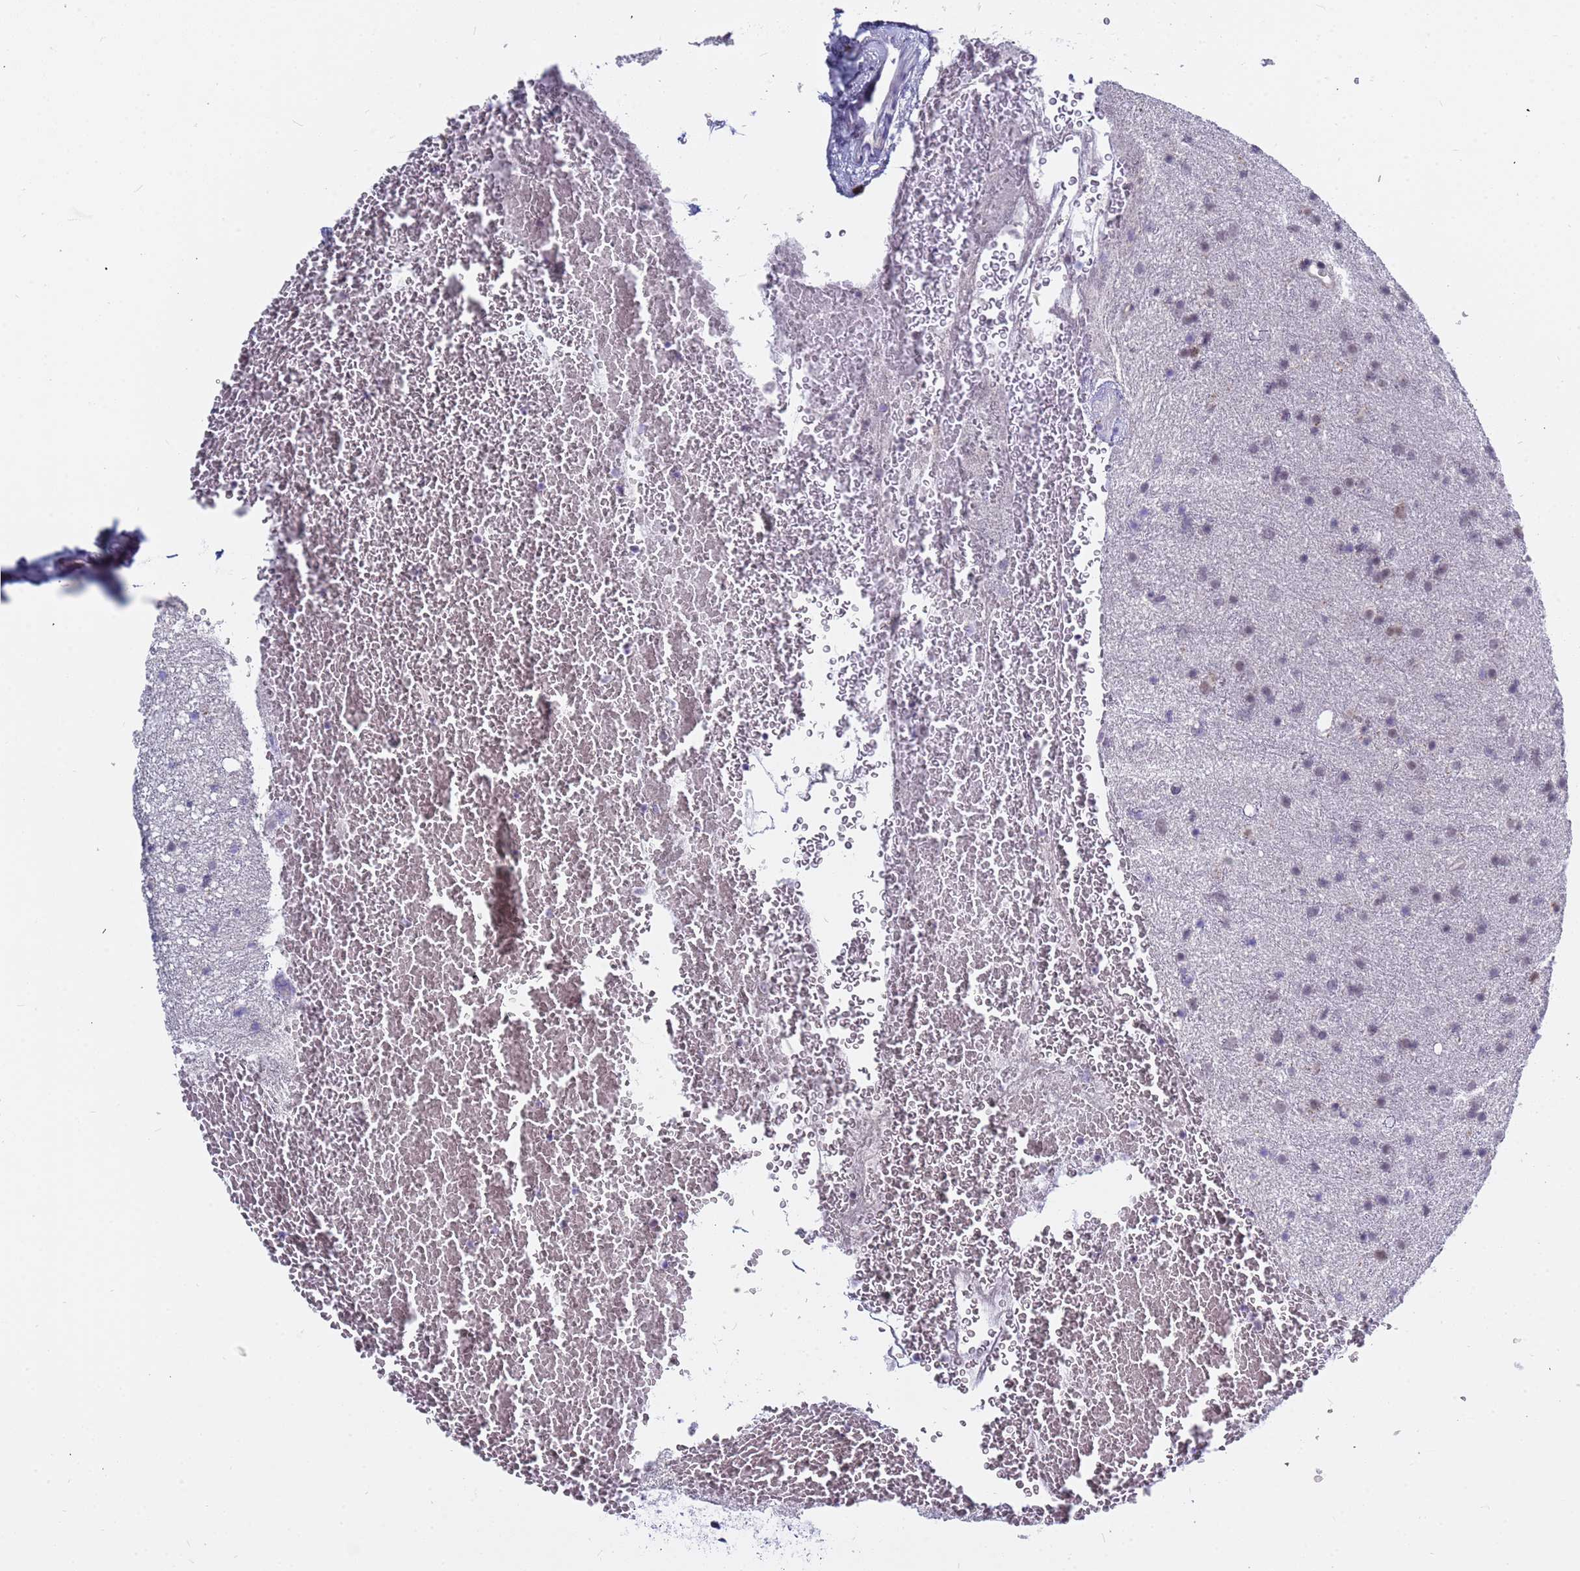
{"staining": {"intensity": "weak", "quantity": "25%-75%", "location": "nuclear"}, "tissue": "glioma", "cell_type": "Tumor cells", "image_type": "cancer", "snomed": [{"axis": "morphology", "description": "Glioma, malignant, Low grade"}, {"axis": "topography", "description": "Cerebral cortex"}], "caption": "A low amount of weak nuclear expression is seen in about 25%-75% of tumor cells in low-grade glioma (malignant) tissue.", "gene": "CXorf65", "patient": {"sex": "female", "age": 39}}